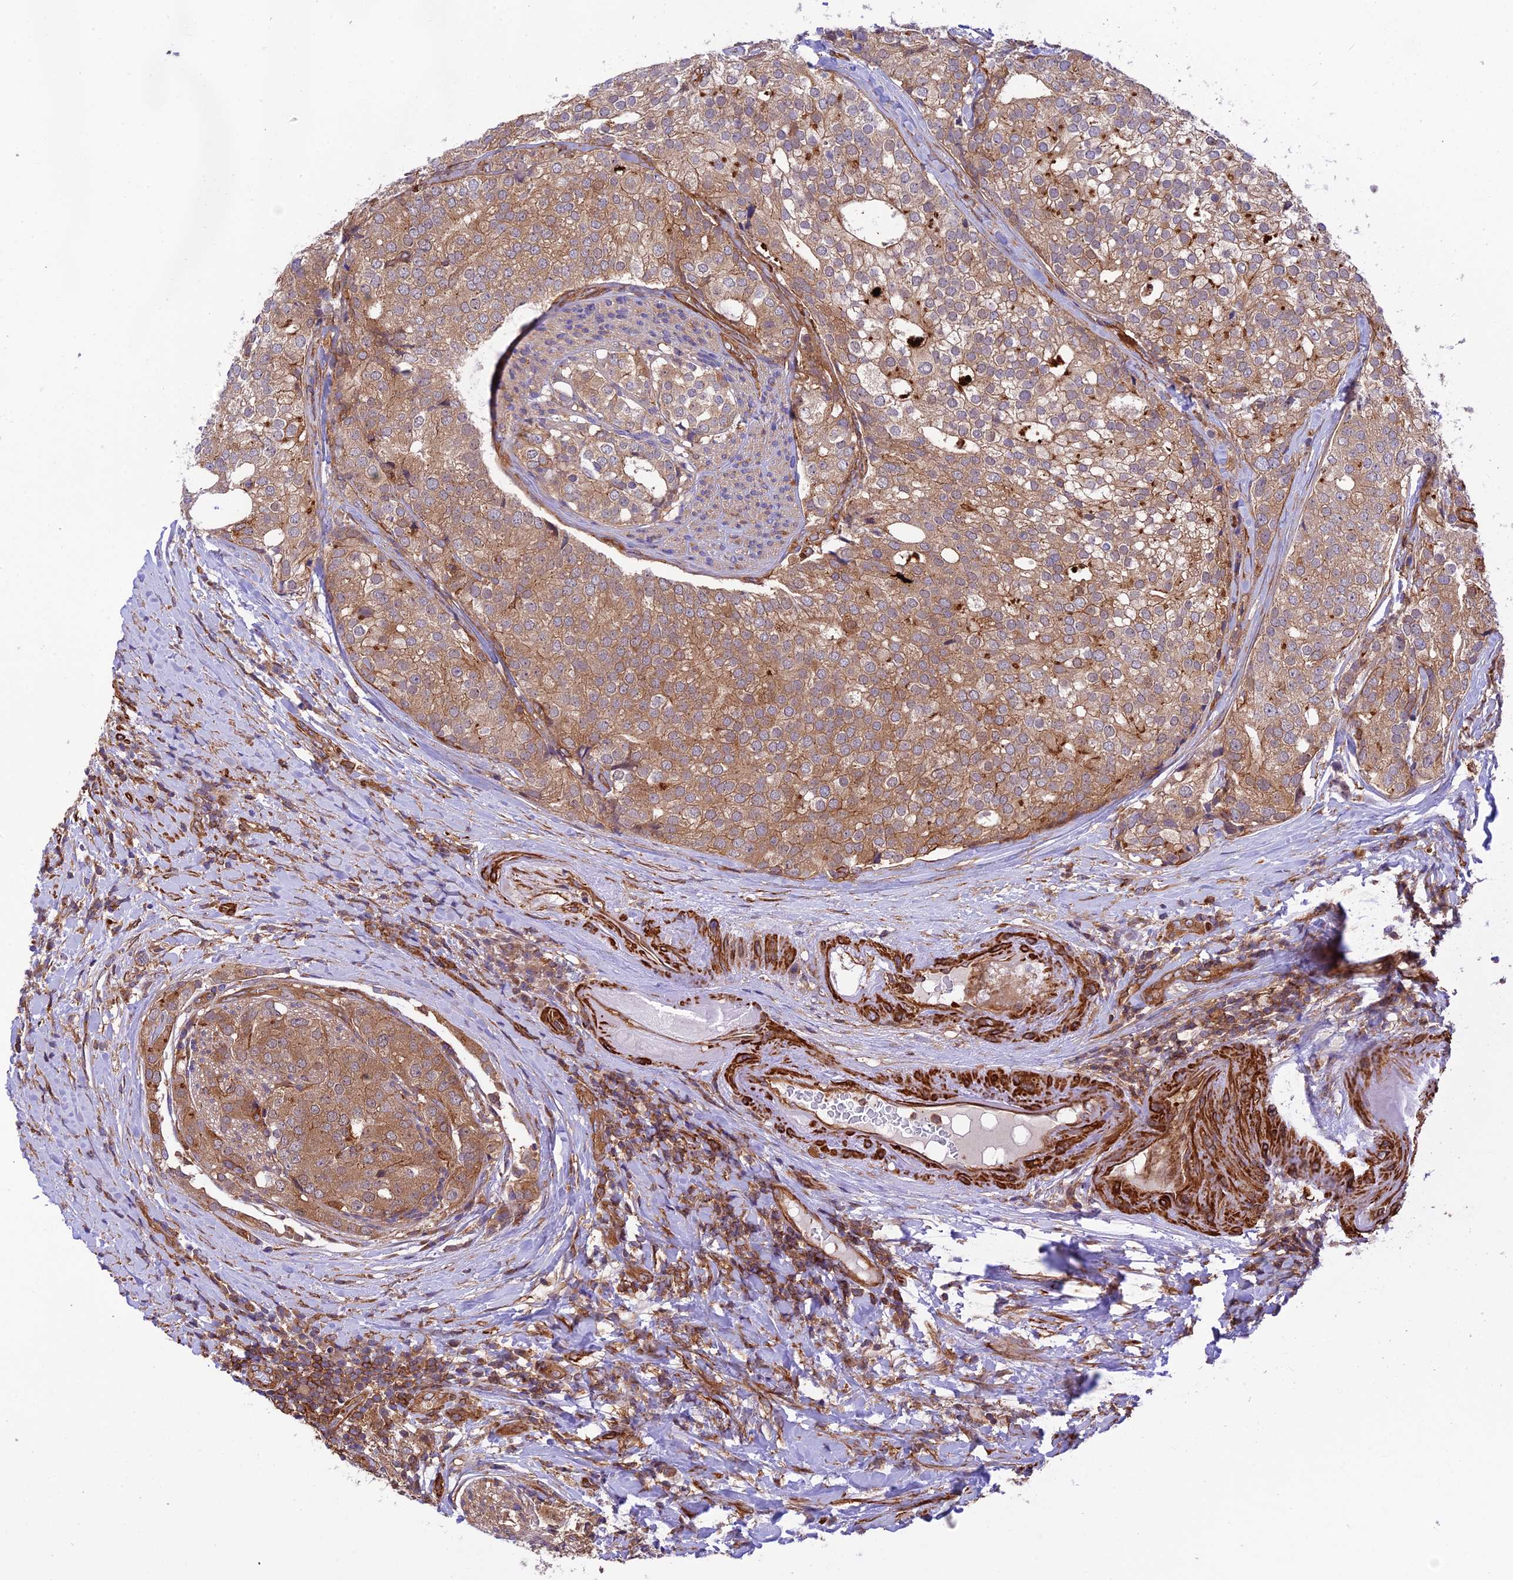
{"staining": {"intensity": "moderate", "quantity": ">75%", "location": "cytoplasmic/membranous"}, "tissue": "prostate cancer", "cell_type": "Tumor cells", "image_type": "cancer", "snomed": [{"axis": "morphology", "description": "Adenocarcinoma, High grade"}, {"axis": "topography", "description": "Prostate"}], "caption": "Prostate high-grade adenocarcinoma tissue demonstrates moderate cytoplasmic/membranous staining in approximately >75% of tumor cells, visualized by immunohistochemistry. (DAB IHC with brightfield microscopy, high magnification).", "gene": "EVI5L", "patient": {"sex": "male", "age": 49}}